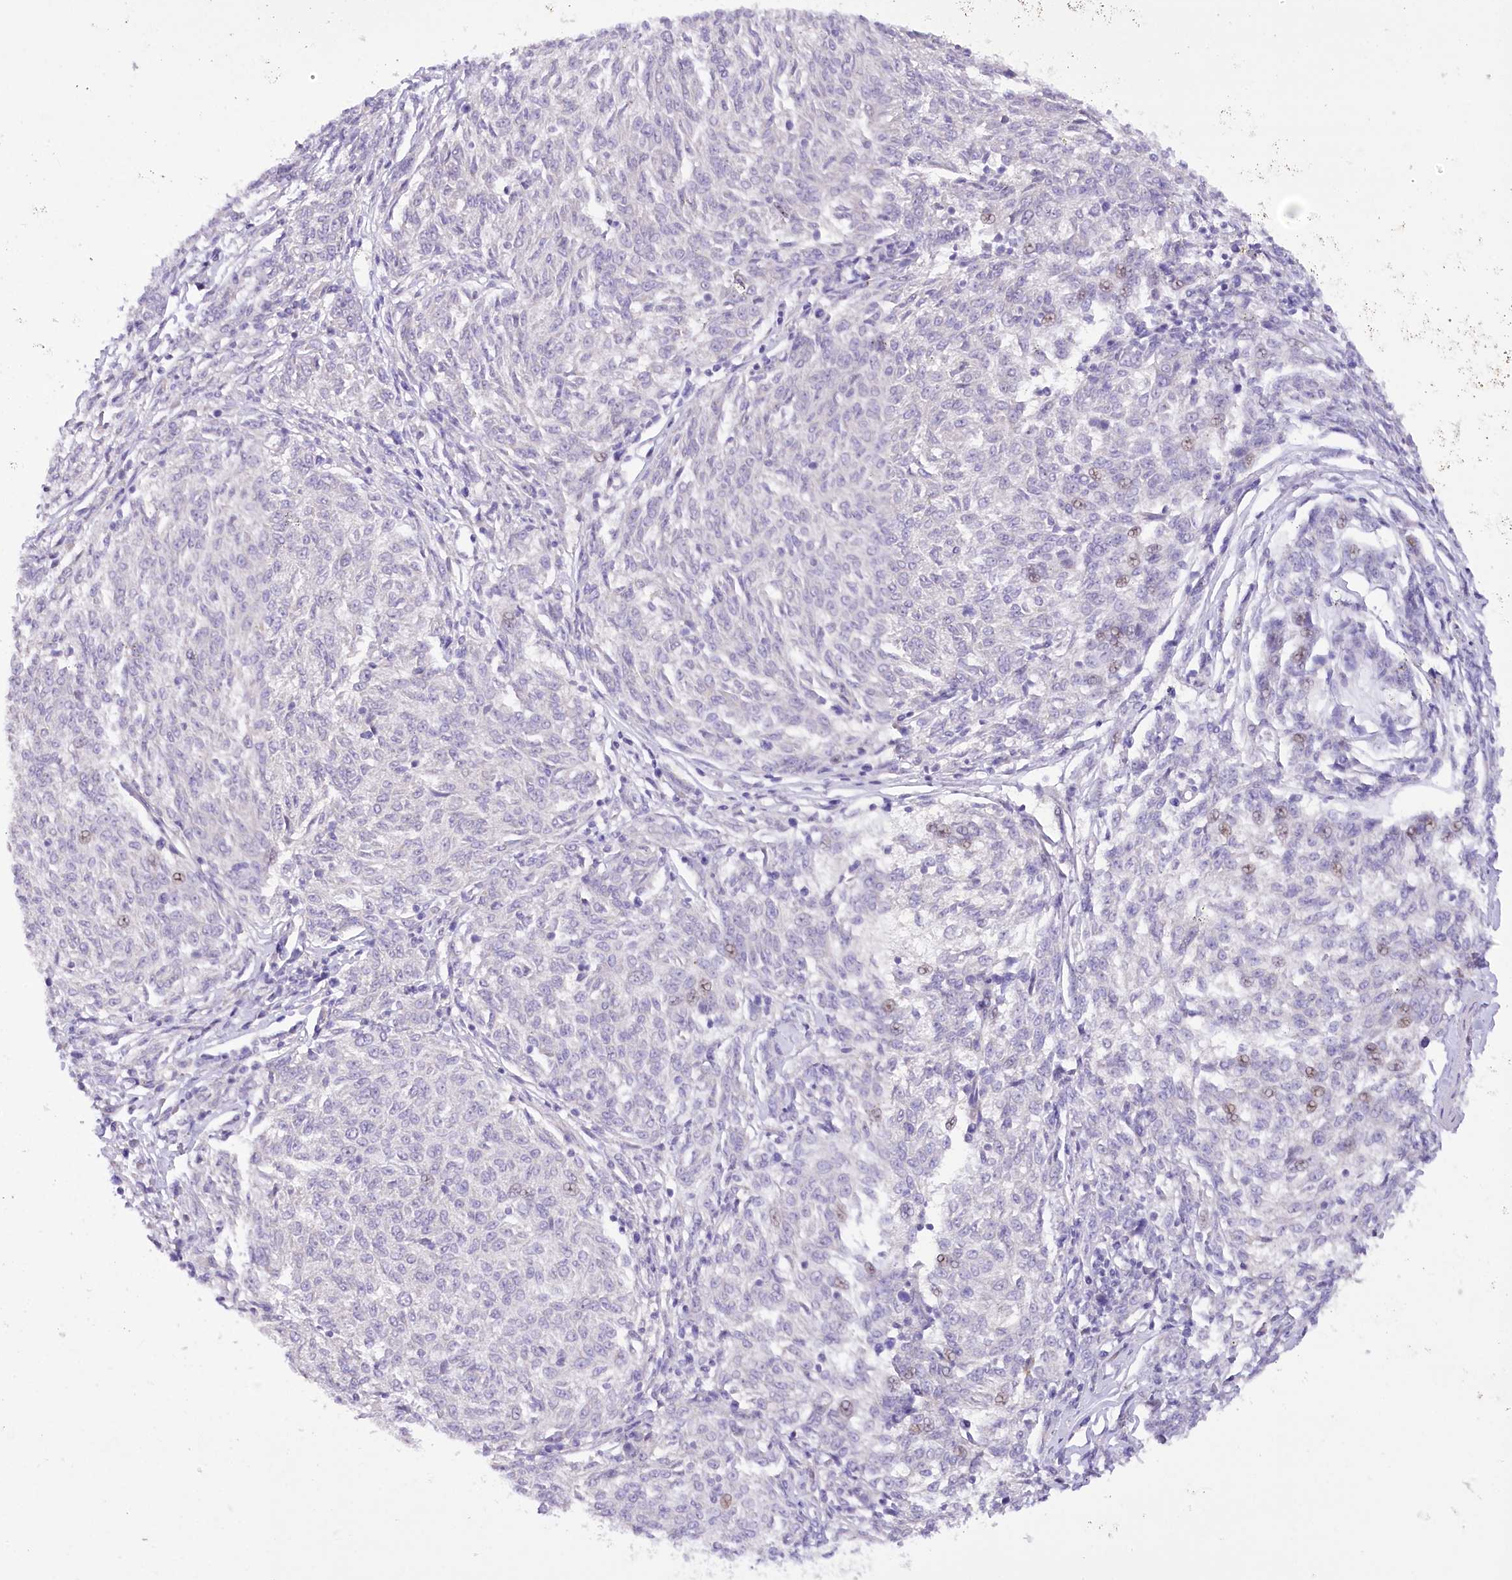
{"staining": {"intensity": "negative", "quantity": "none", "location": "none"}, "tissue": "melanoma", "cell_type": "Tumor cells", "image_type": "cancer", "snomed": [{"axis": "morphology", "description": "Malignant melanoma, NOS"}, {"axis": "topography", "description": "Skin"}], "caption": "This is an immunohistochemistry (IHC) micrograph of human malignant melanoma. There is no positivity in tumor cells.", "gene": "DCUN1D1", "patient": {"sex": "female", "age": 72}}